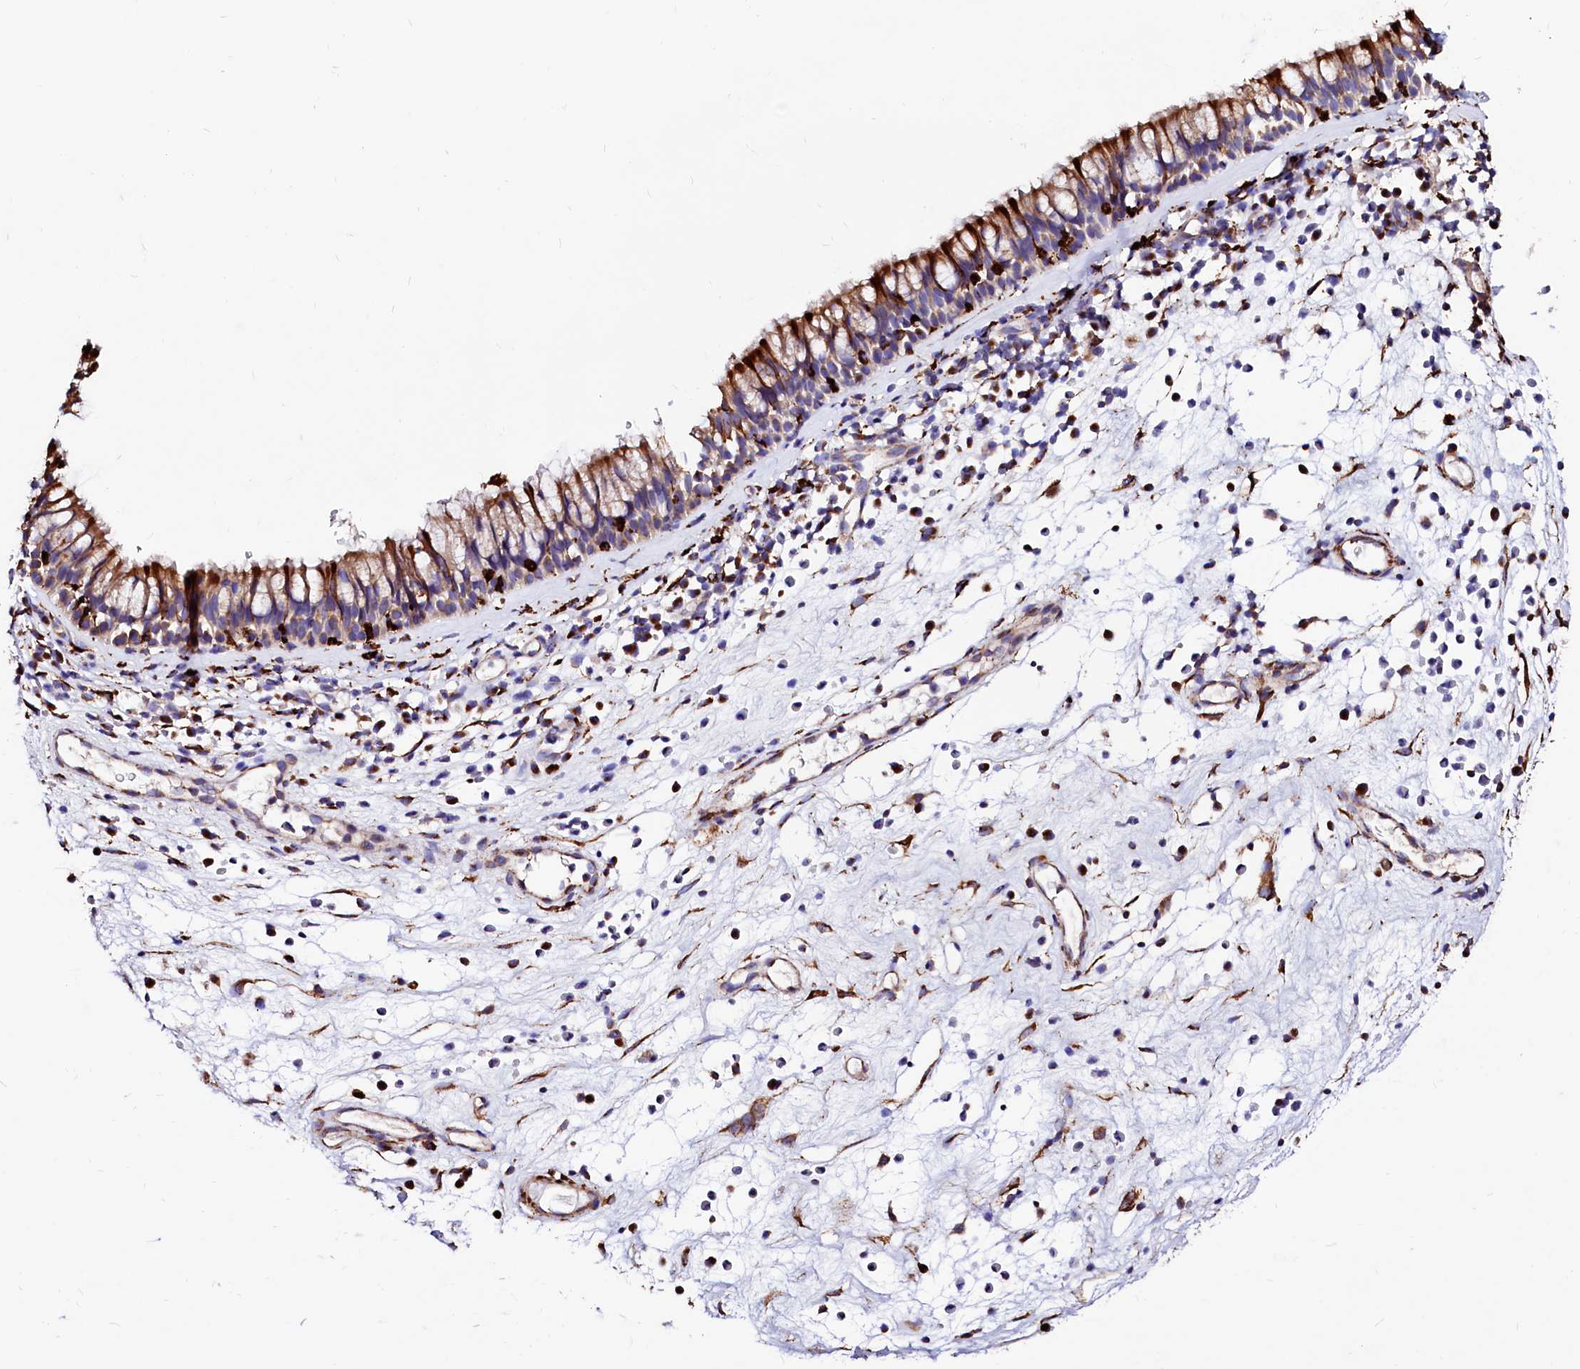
{"staining": {"intensity": "strong", "quantity": ">75%", "location": "cytoplasmic/membranous"}, "tissue": "nasopharynx", "cell_type": "Respiratory epithelial cells", "image_type": "normal", "snomed": [{"axis": "morphology", "description": "Normal tissue, NOS"}, {"axis": "morphology", "description": "Inflammation, NOS"}, {"axis": "morphology", "description": "Malignant melanoma, Metastatic site"}, {"axis": "topography", "description": "Nasopharynx"}], "caption": "Immunohistochemistry micrograph of benign nasopharynx stained for a protein (brown), which displays high levels of strong cytoplasmic/membranous staining in about >75% of respiratory epithelial cells.", "gene": "MAOB", "patient": {"sex": "male", "age": 70}}